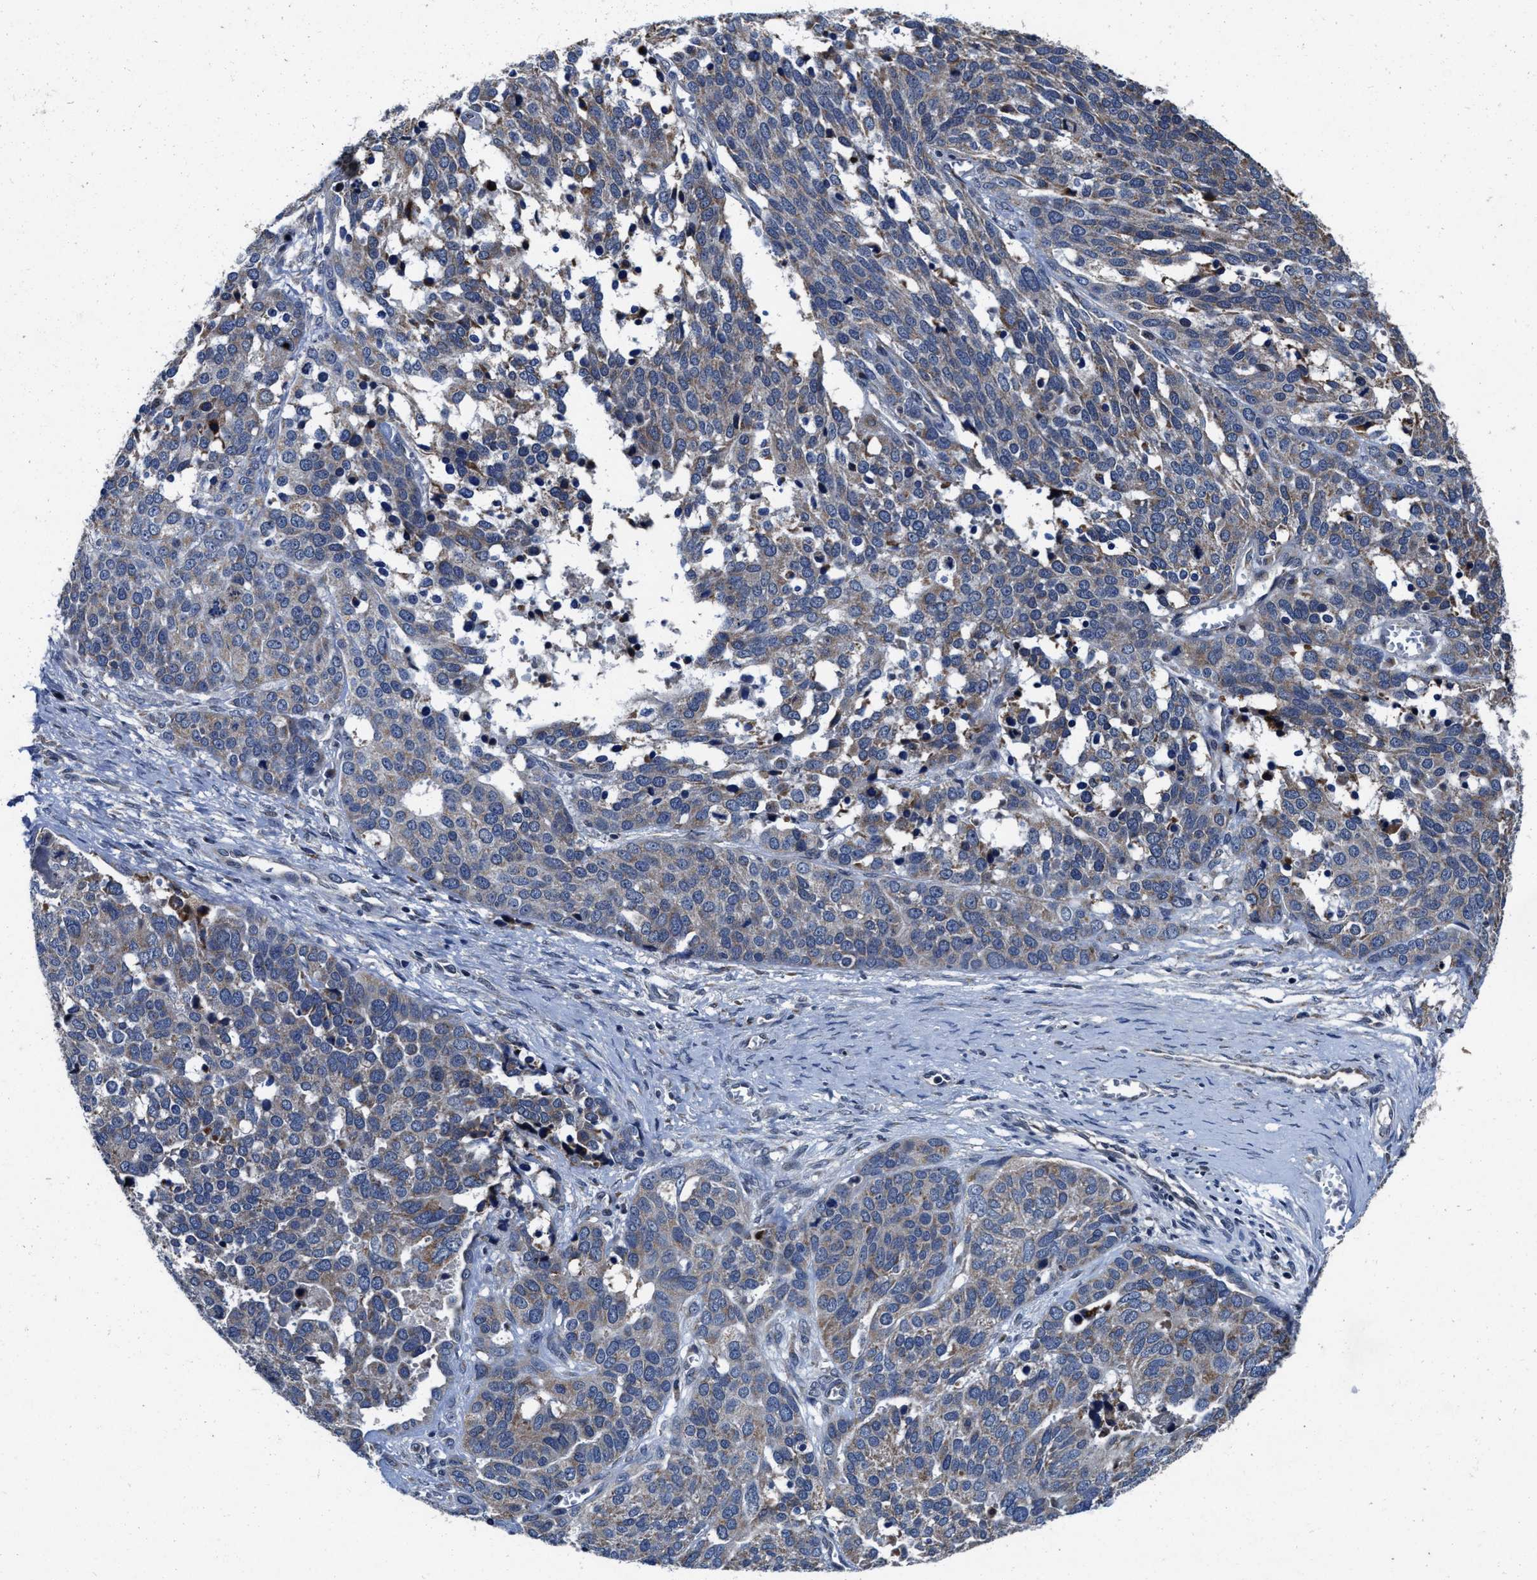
{"staining": {"intensity": "weak", "quantity": "25%-75%", "location": "cytoplasmic/membranous"}, "tissue": "ovarian cancer", "cell_type": "Tumor cells", "image_type": "cancer", "snomed": [{"axis": "morphology", "description": "Cystadenocarcinoma, serous, NOS"}, {"axis": "topography", "description": "Ovary"}], "caption": "Immunohistochemical staining of ovarian cancer (serous cystadenocarcinoma) demonstrates low levels of weak cytoplasmic/membranous protein expression in about 25%-75% of tumor cells. (Brightfield microscopy of DAB IHC at high magnification).", "gene": "TMEM53", "patient": {"sex": "female", "age": 44}}